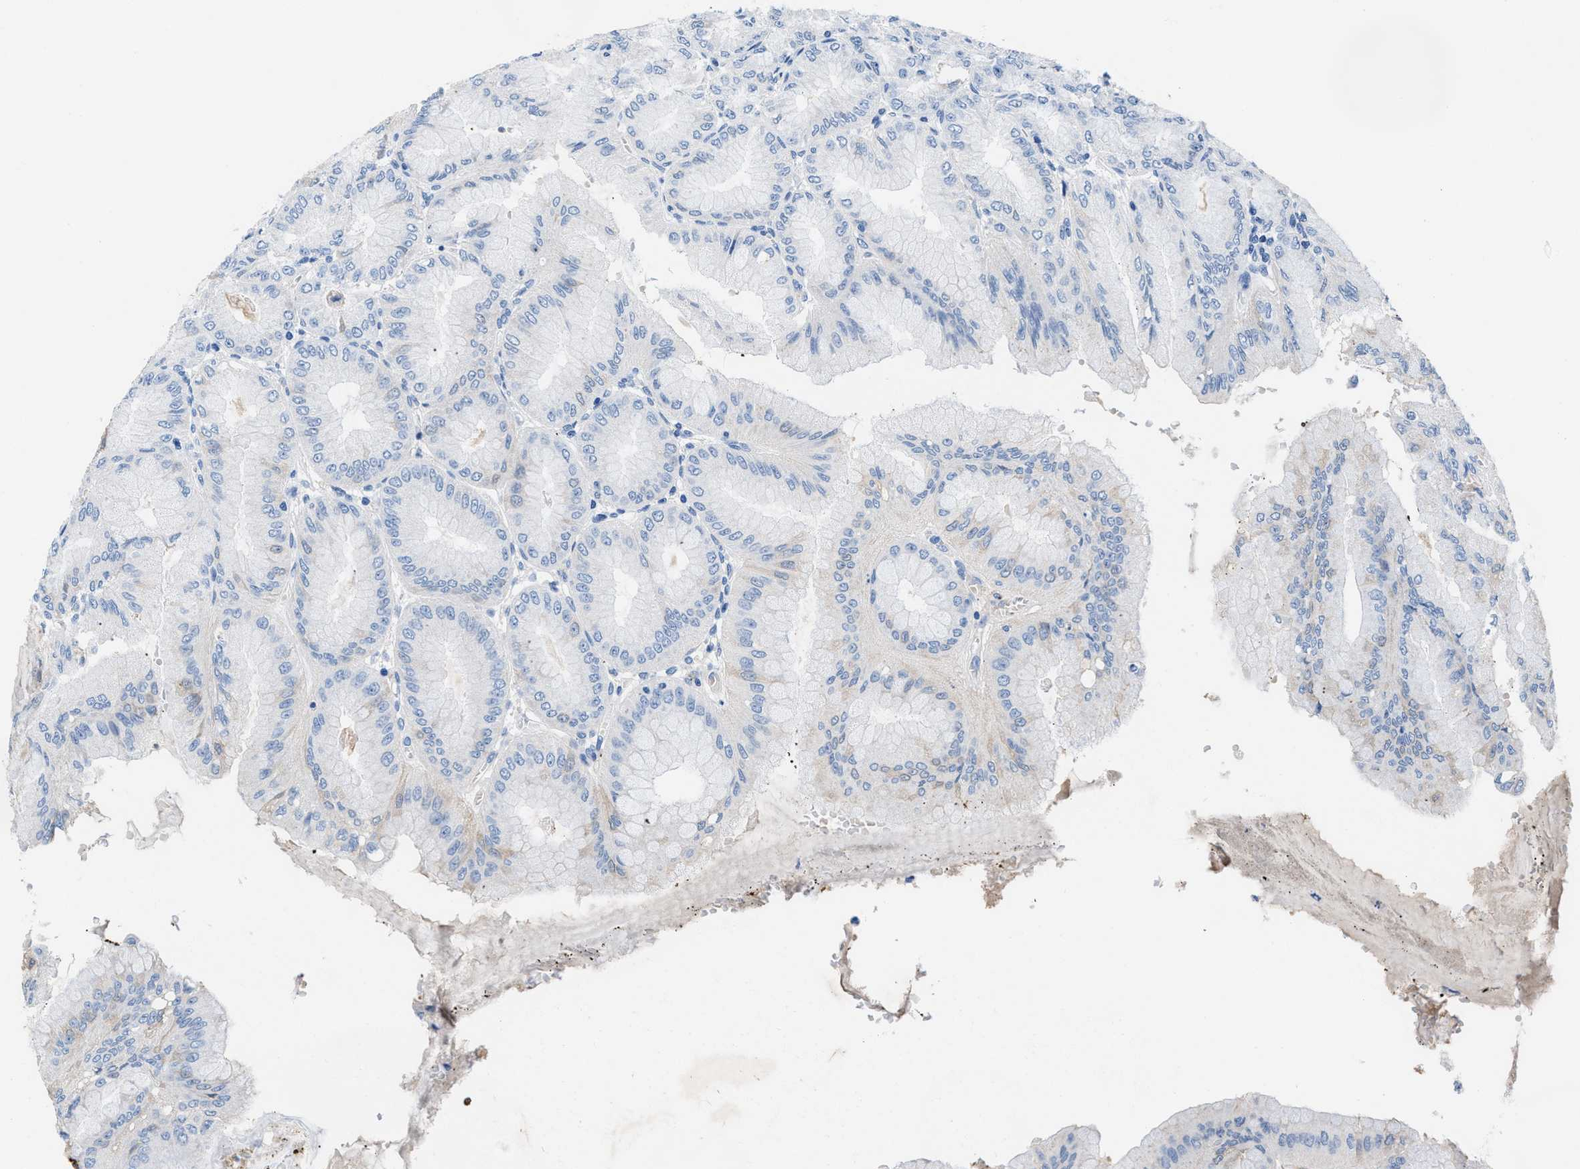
{"staining": {"intensity": "weak", "quantity": "<25%", "location": "cytoplasmic/membranous"}, "tissue": "stomach", "cell_type": "Glandular cells", "image_type": "normal", "snomed": [{"axis": "morphology", "description": "Normal tissue, NOS"}, {"axis": "topography", "description": "Stomach, lower"}], "caption": "A histopathology image of stomach stained for a protein displays no brown staining in glandular cells.", "gene": "SLFN13", "patient": {"sex": "male", "age": 71}}